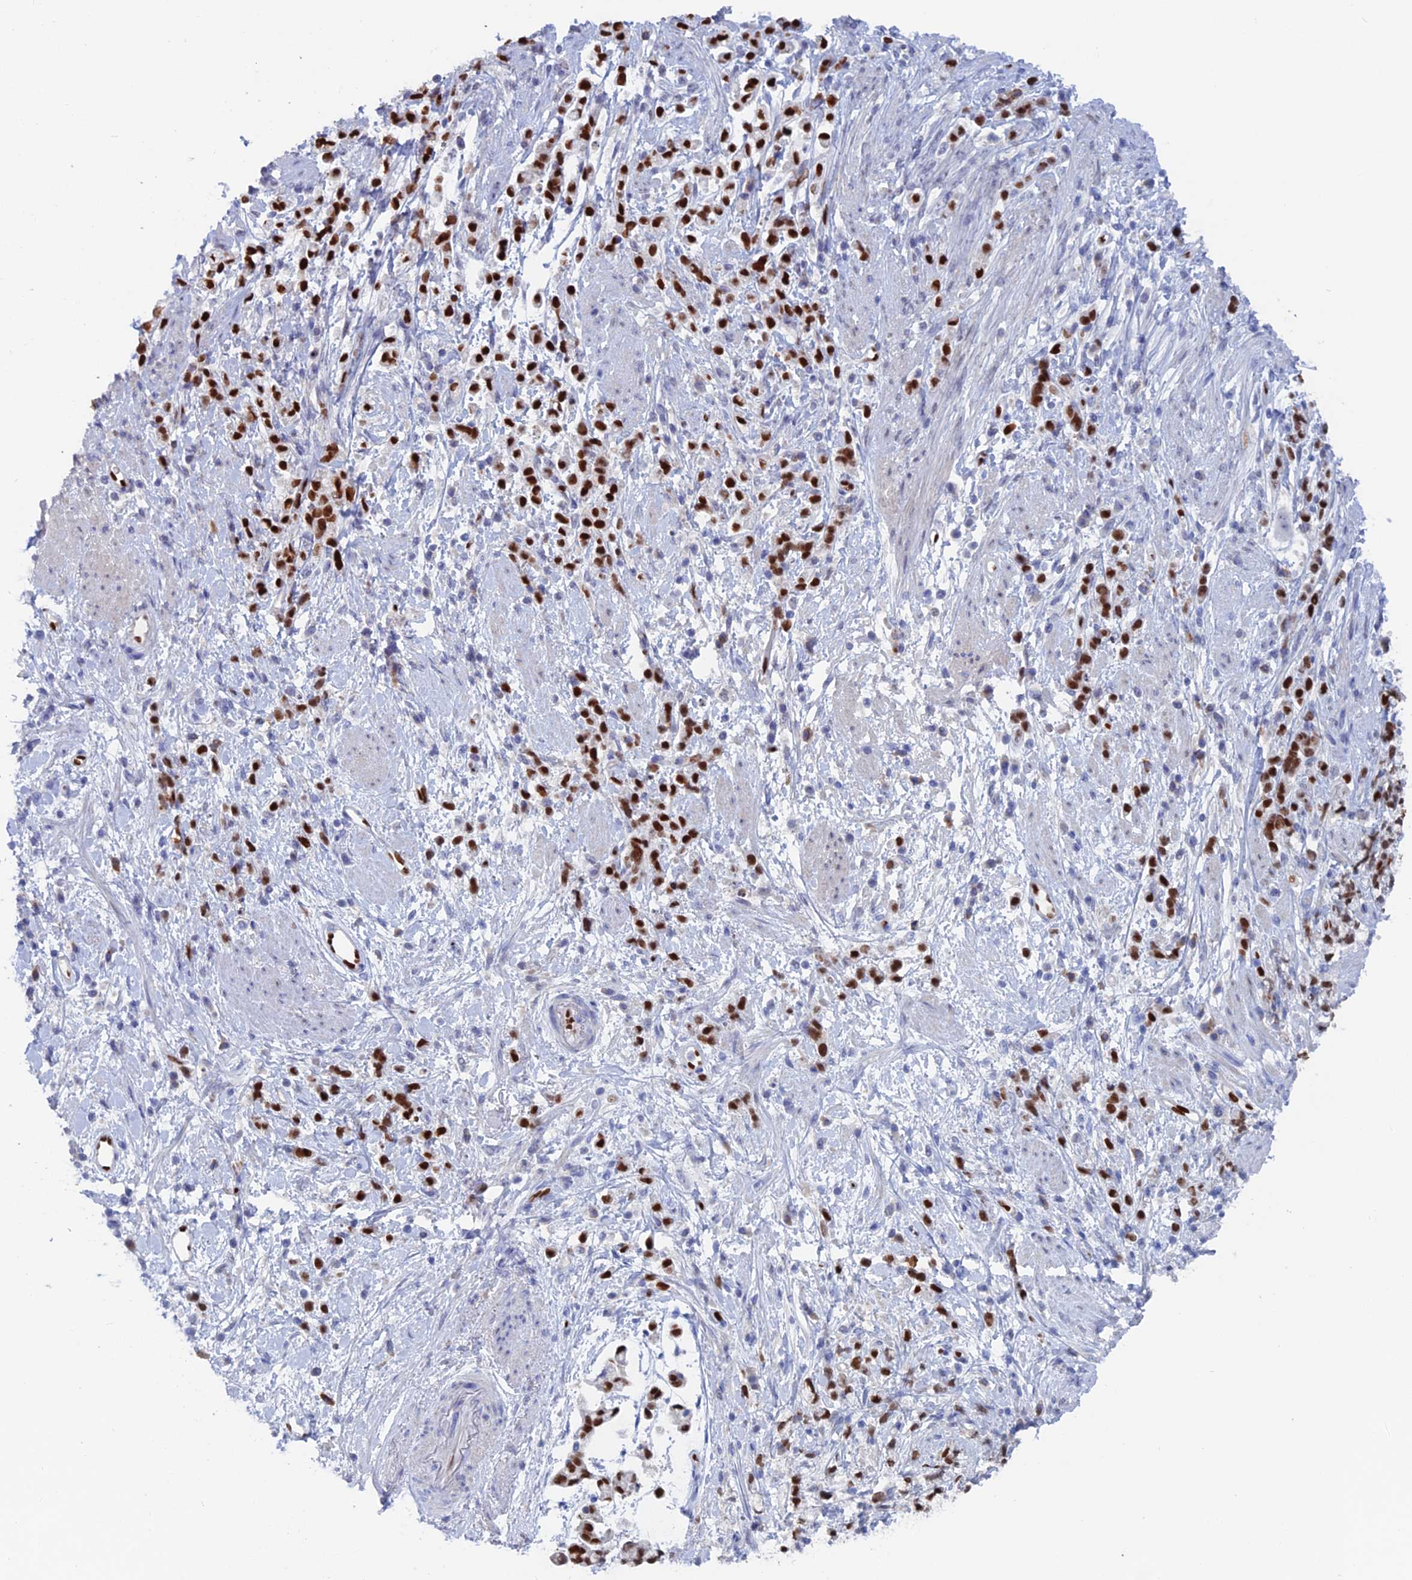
{"staining": {"intensity": "strong", "quantity": ">75%", "location": "nuclear"}, "tissue": "stomach cancer", "cell_type": "Tumor cells", "image_type": "cancer", "snomed": [{"axis": "morphology", "description": "Adenocarcinoma, NOS"}, {"axis": "topography", "description": "Stomach"}], "caption": "This is an image of immunohistochemistry (IHC) staining of stomach cancer (adenocarcinoma), which shows strong expression in the nuclear of tumor cells.", "gene": "NOL4L", "patient": {"sex": "female", "age": 60}}